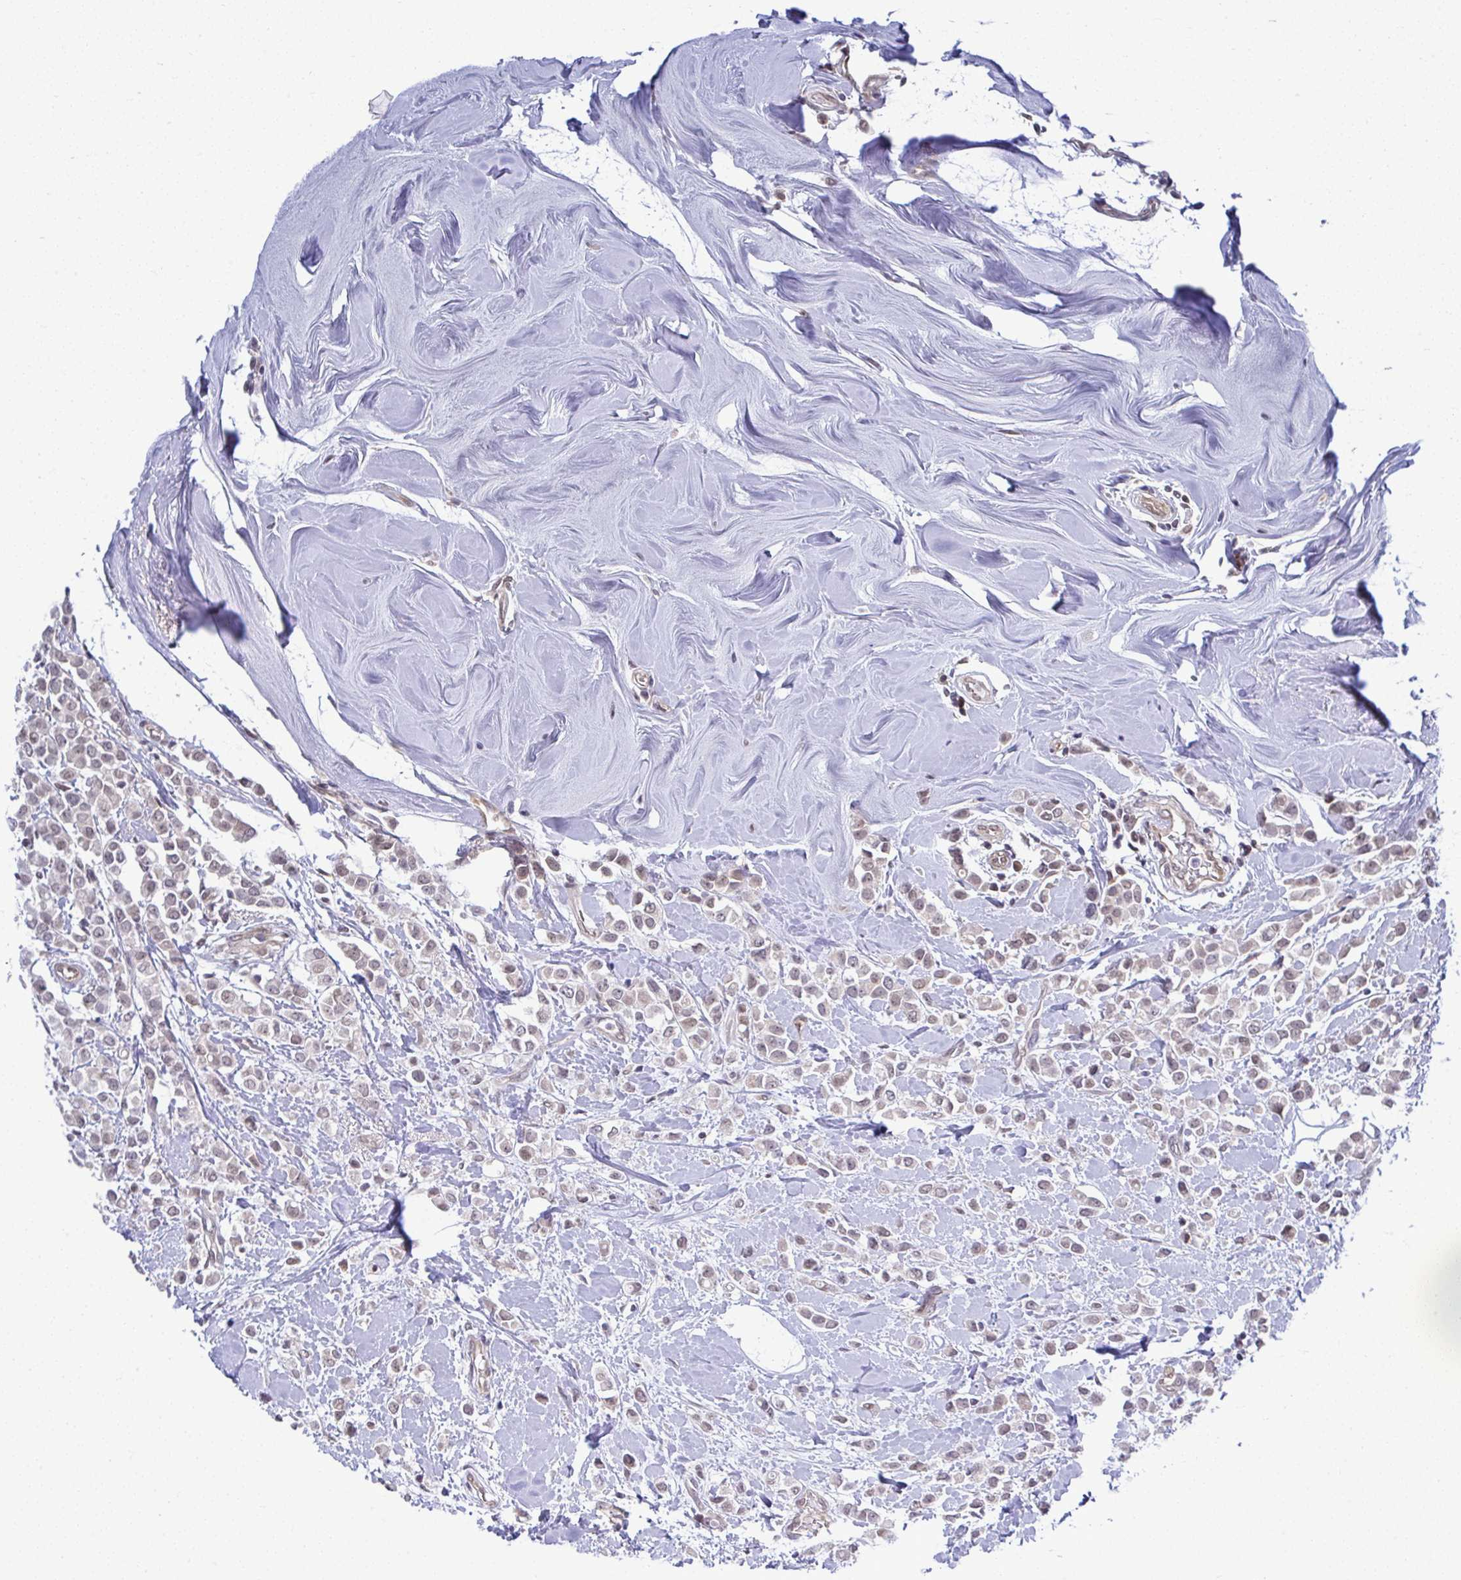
{"staining": {"intensity": "weak", "quantity": ">75%", "location": "nuclear"}, "tissue": "breast cancer", "cell_type": "Tumor cells", "image_type": "cancer", "snomed": [{"axis": "morphology", "description": "Lobular carcinoma"}, {"axis": "topography", "description": "Breast"}], "caption": "Immunohistochemical staining of human breast cancer (lobular carcinoma) exhibits weak nuclear protein expression in about >75% of tumor cells.", "gene": "C9orf64", "patient": {"sex": "female", "age": 68}}